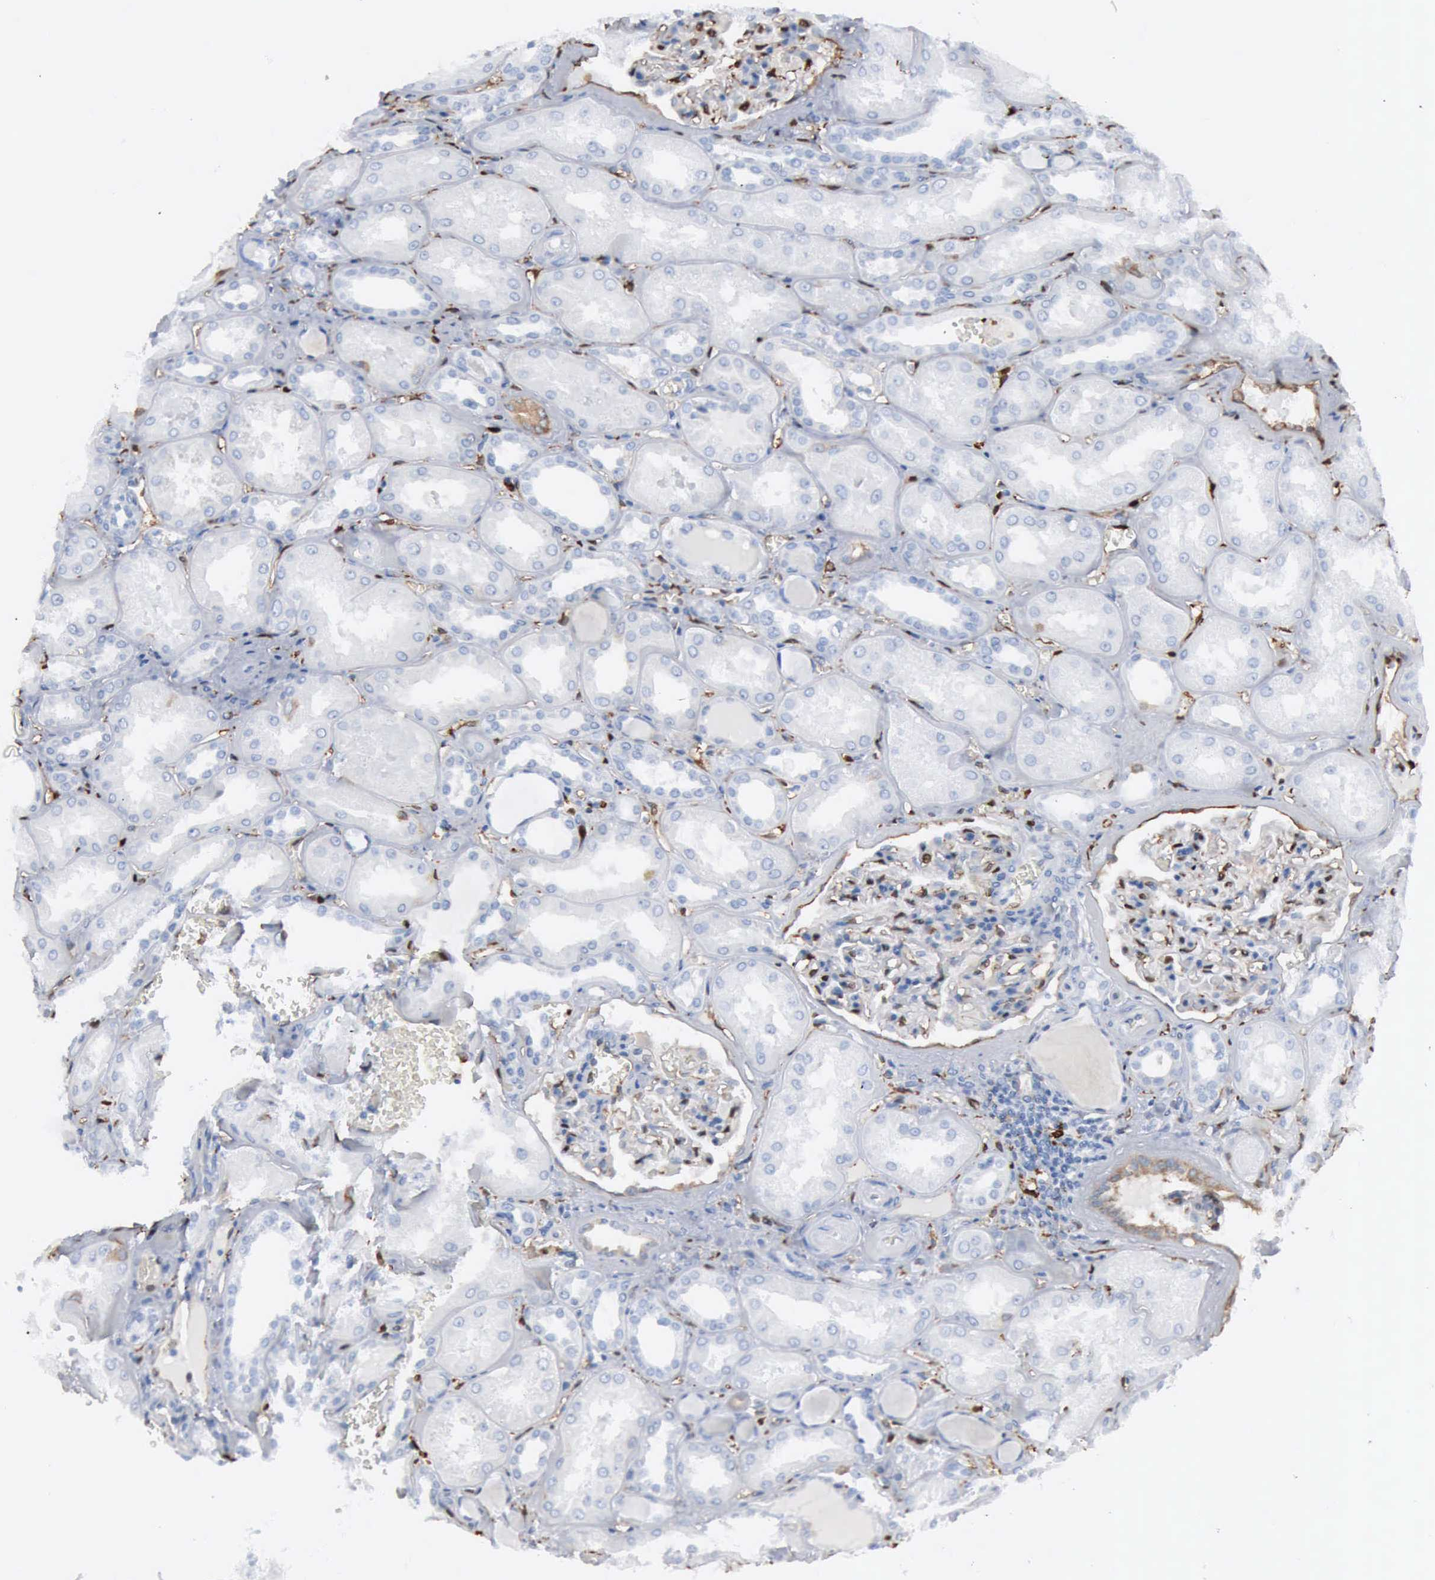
{"staining": {"intensity": "negative", "quantity": "none", "location": "none"}, "tissue": "kidney", "cell_type": "Cells in glomeruli", "image_type": "normal", "snomed": [{"axis": "morphology", "description": "Normal tissue, NOS"}, {"axis": "topography", "description": "Kidney"}], "caption": "Immunohistochemical staining of normal kidney exhibits no significant positivity in cells in glomeruli.", "gene": "FSCN1", "patient": {"sex": "male", "age": 61}}